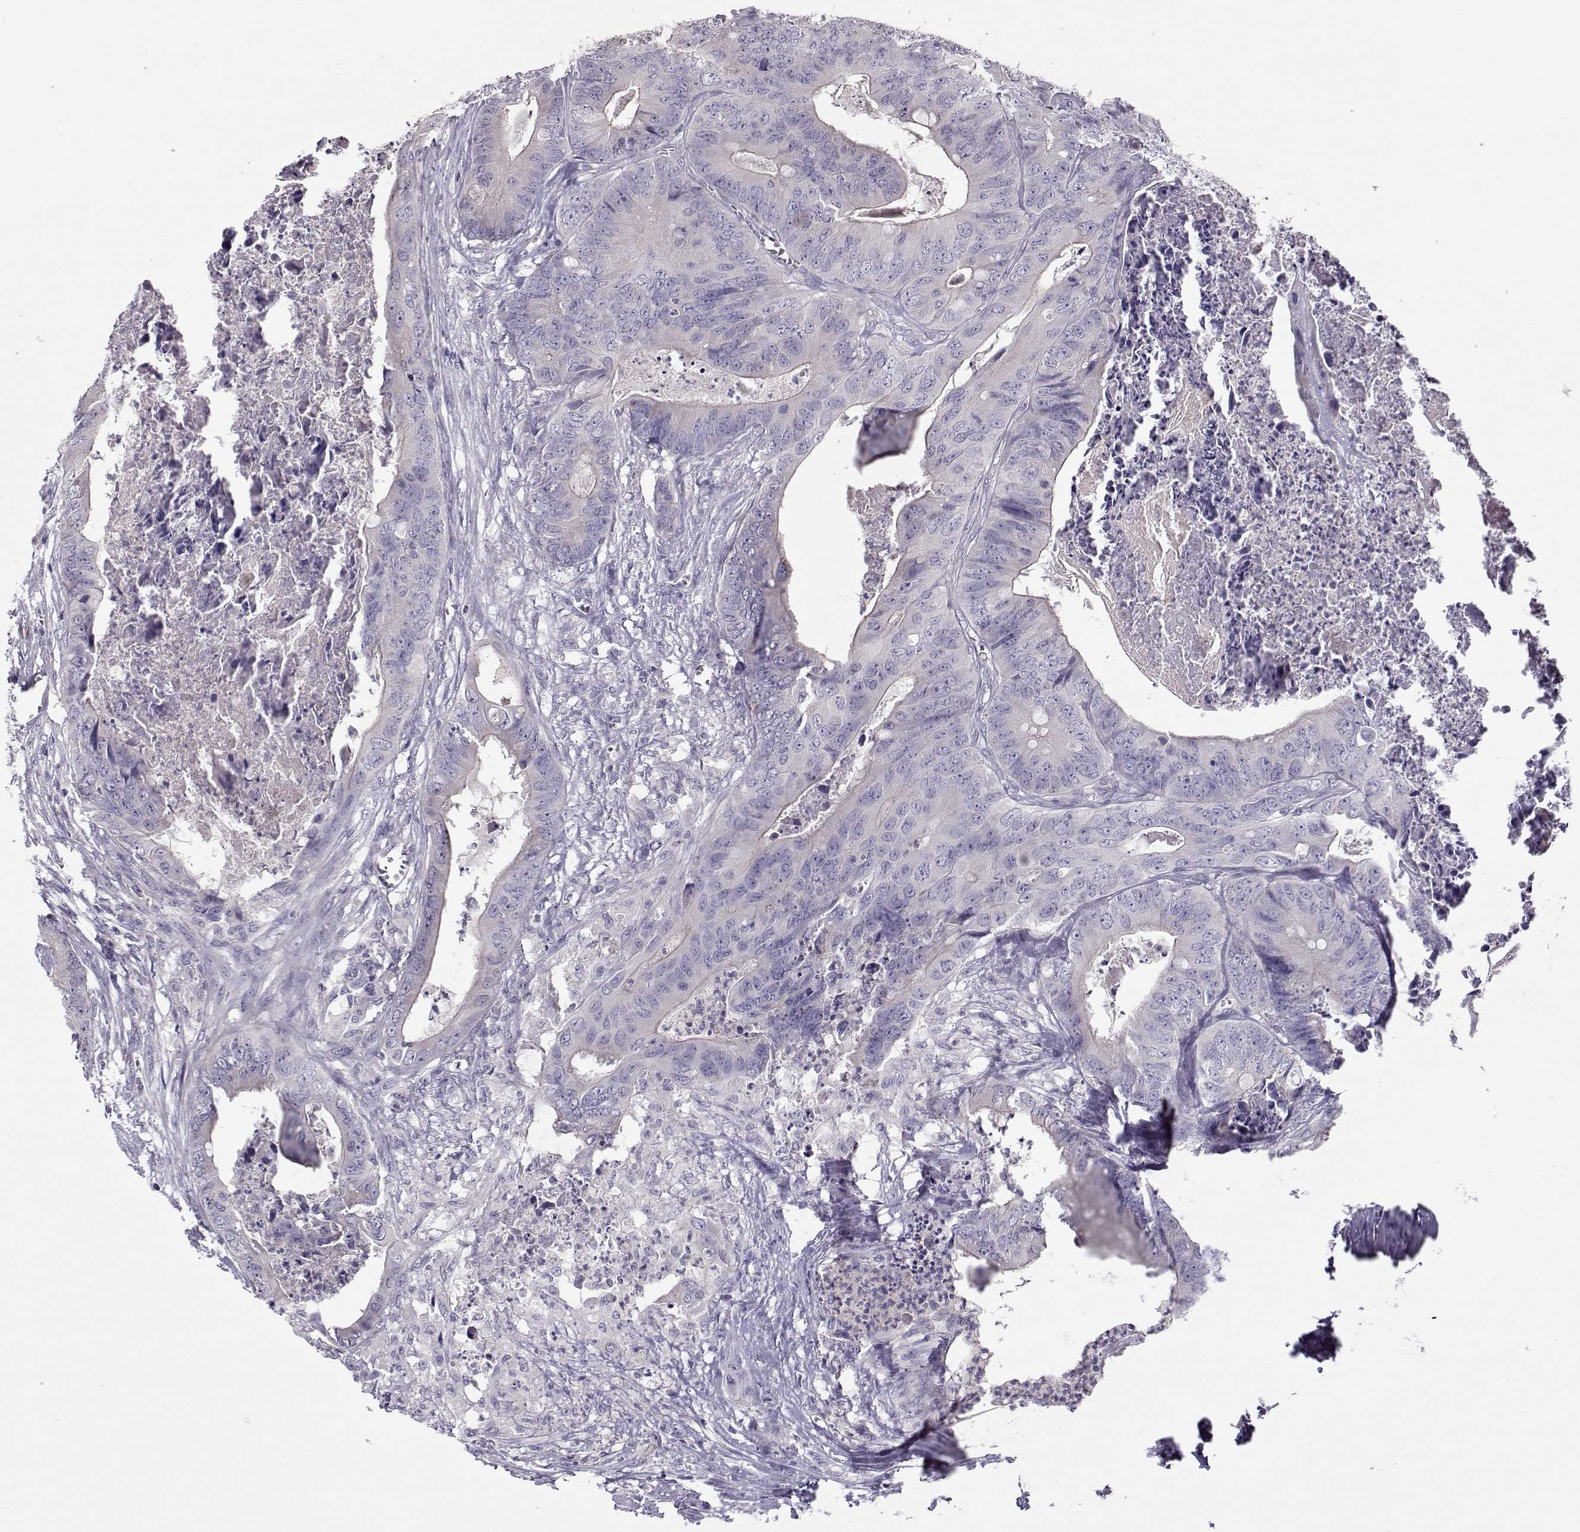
{"staining": {"intensity": "negative", "quantity": "none", "location": "none"}, "tissue": "colorectal cancer", "cell_type": "Tumor cells", "image_type": "cancer", "snomed": [{"axis": "morphology", "description": "Adenocarcinoma, NOS"}, {"axis": "topography", "description": "Colon"}], "caption": "This is an immunohistochemistry (IHC) micrograph of human colorectal cancer. There is no expression in tumor cells.", "gene": "GRK1", "patient": {"sex": "male", "age": 84}}